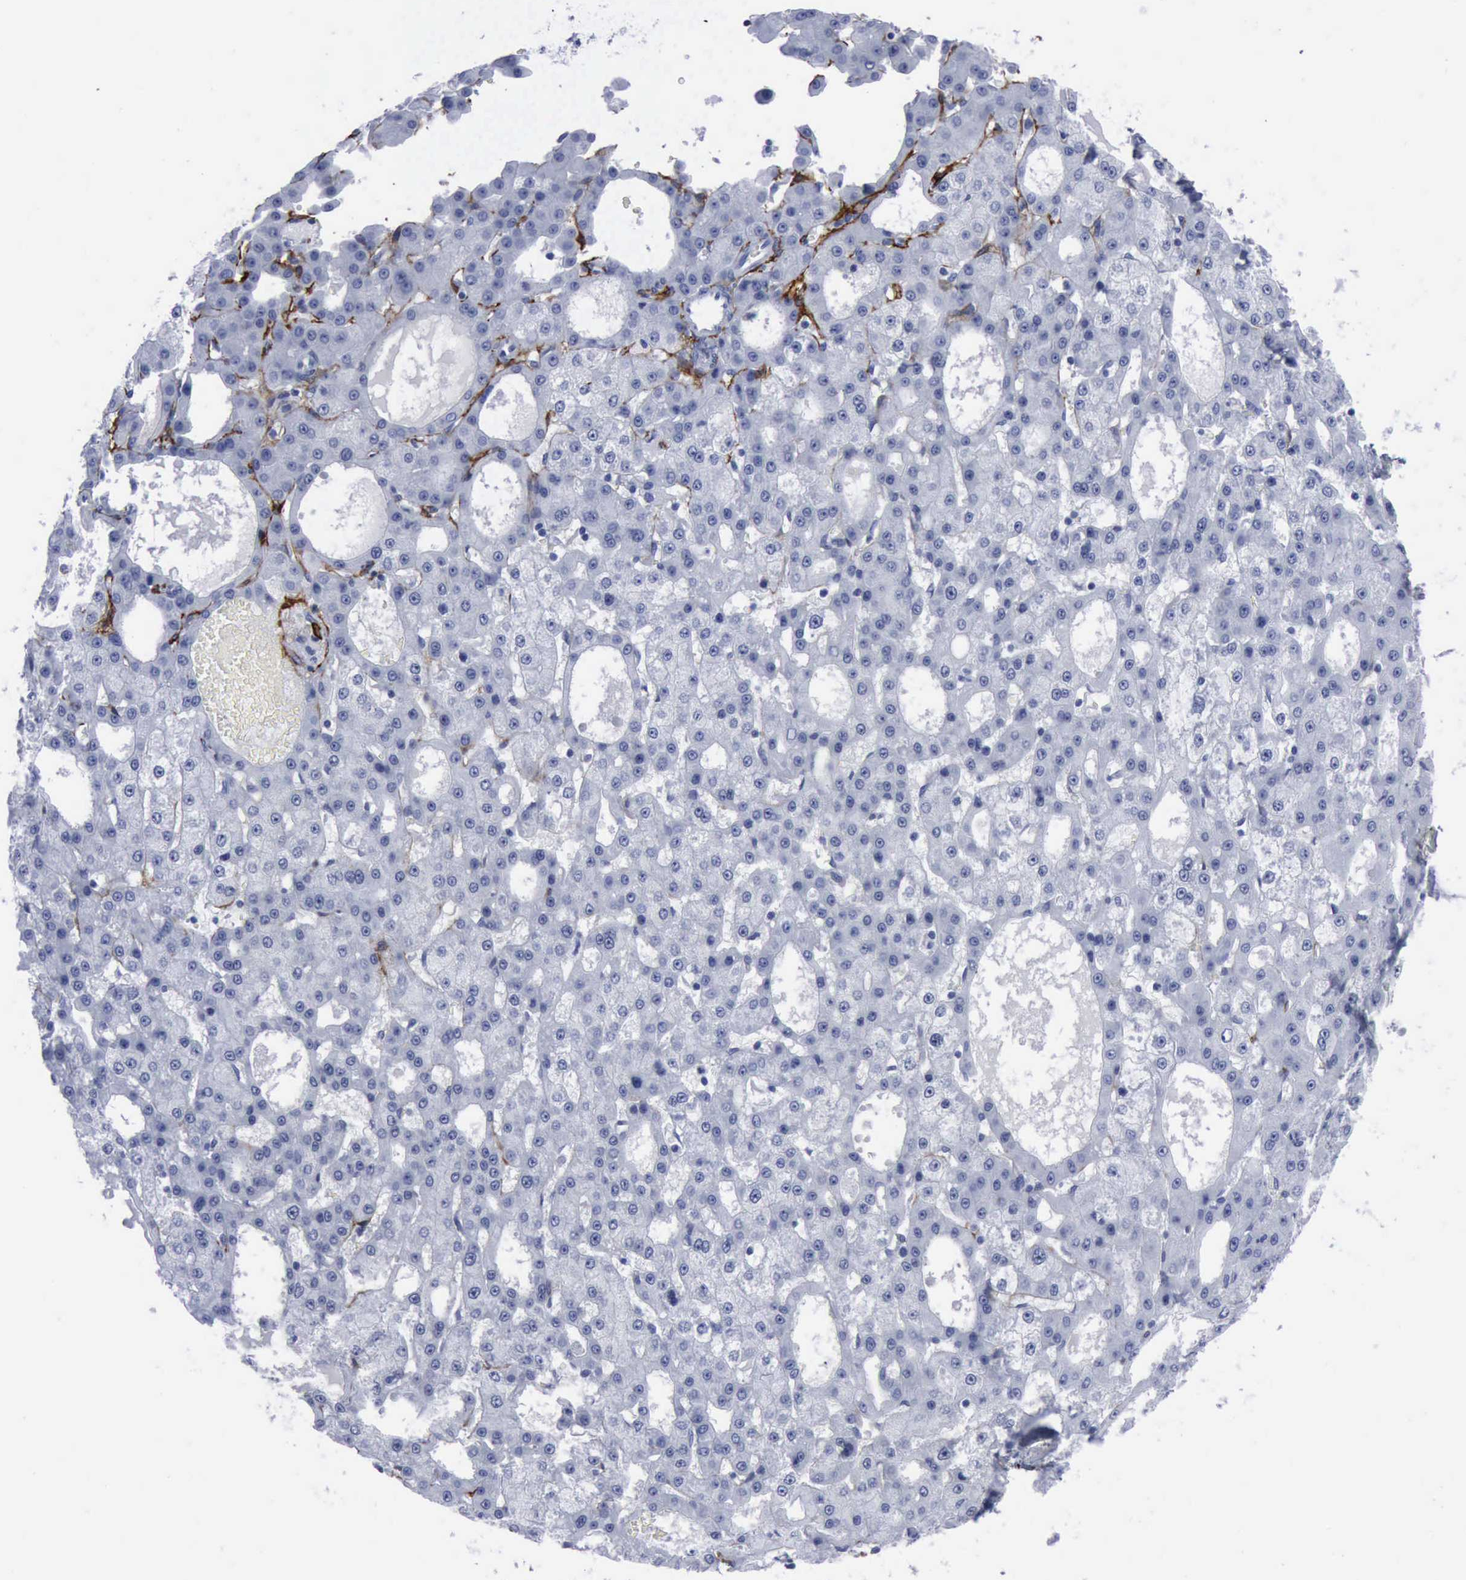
{"staining": {"intensity": "negative", "quantity": "none", "location": "none"}, "tissue": "liver cancer", "cell_type": "Tumor cells", "image_type": "cancer", "snomed": [{"axis": "morphology", "description": "Carcinoma, Hepatocellular, NOS"}, {"axis": "topography", "description": "Liver"}], "caption": "Immunohistochemical staining of liver hepatocellular carcinoma shows no significant expression in tumor cells.", "gene": "NGFR", "patient": {"sex": "male", "age": 47}}